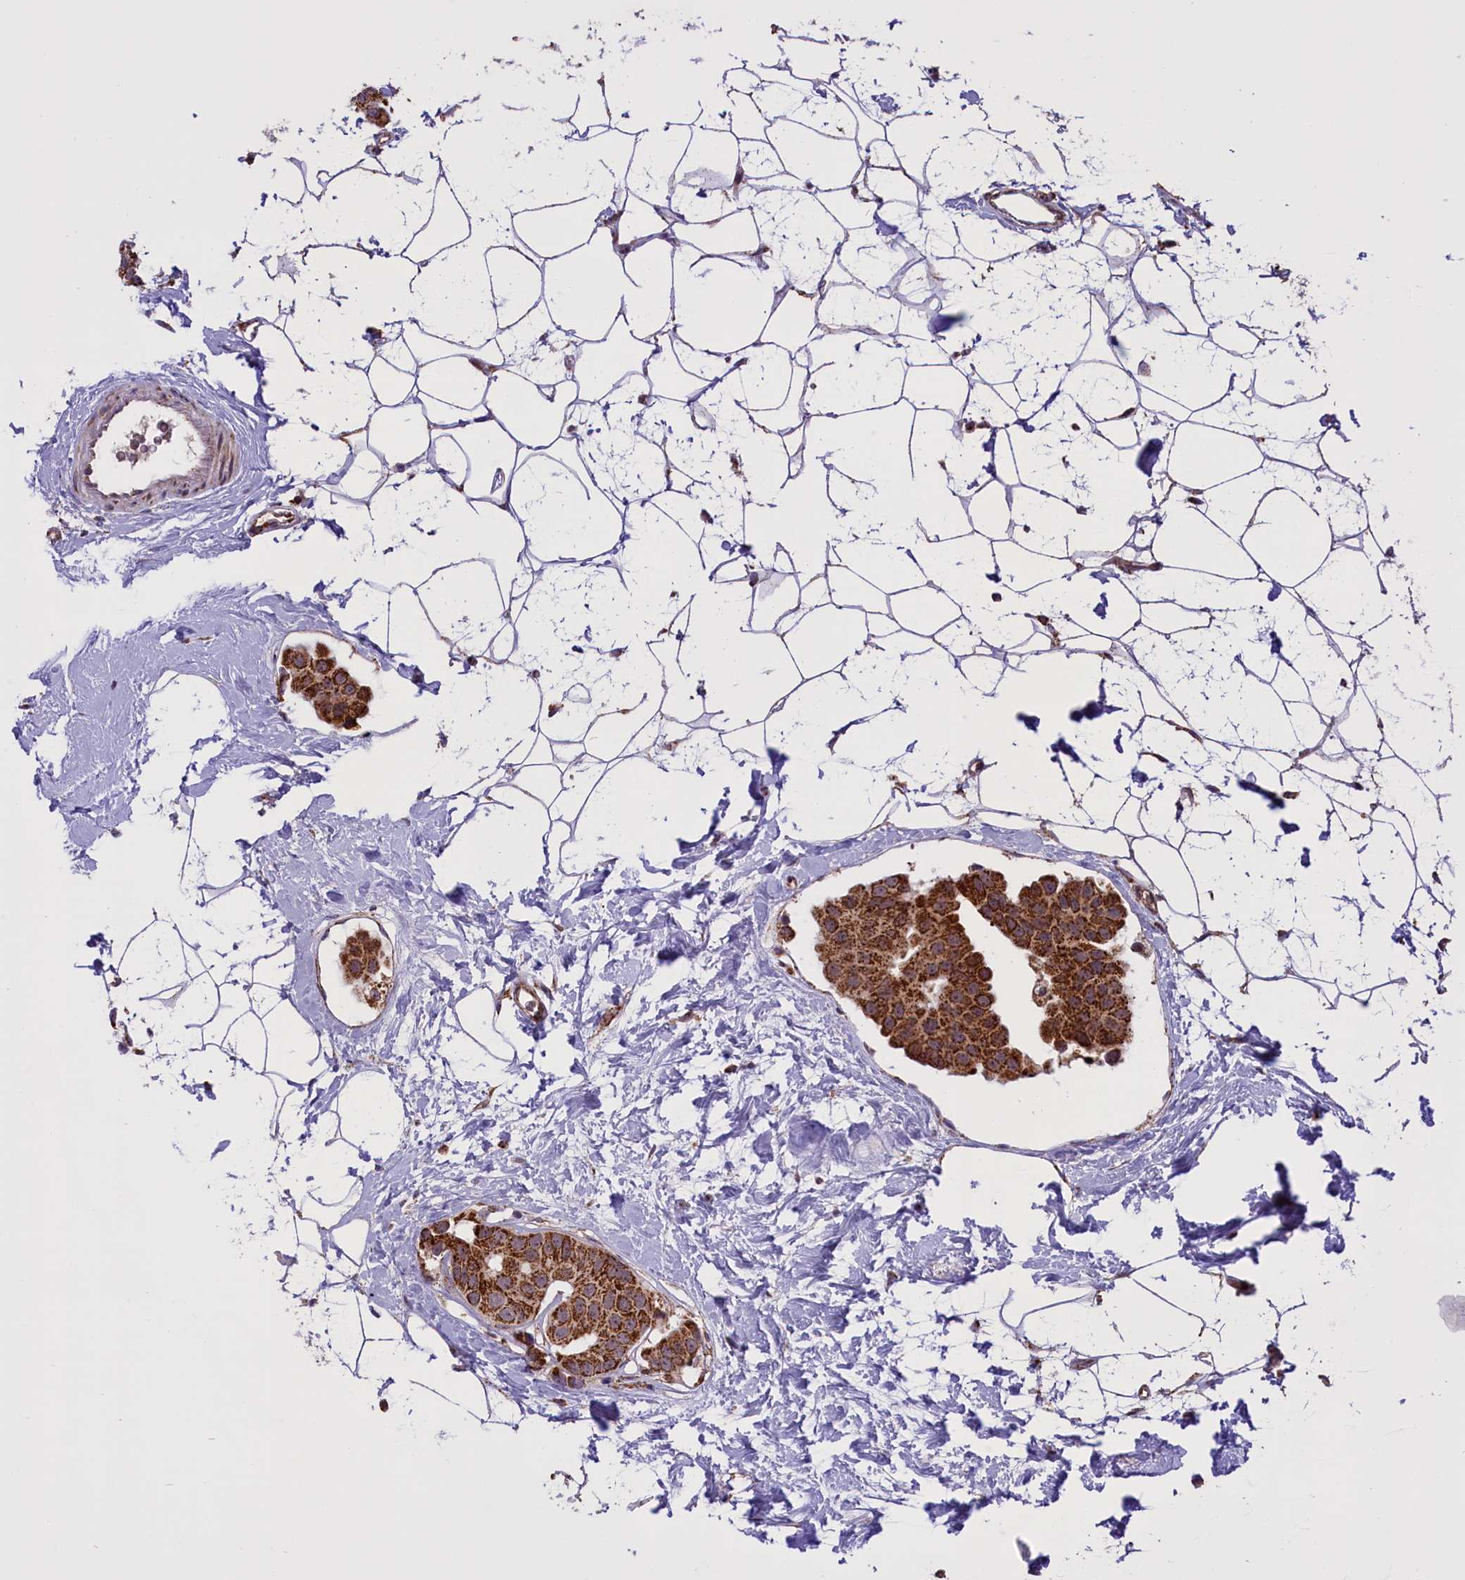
{"staining": {"intensity": "strong", "quantity": ">75%", "location": "cytoplasmic/membranous"}, "tissue": "breast cancer", "cell_type": "Tumor cells", "image_type": "cancer", "snomed": [{"axis": "morphology", "description": "Normal tissue, NOS"}, {"axis": "morphology", "description": "Duct carcinoma"}, {"axis": "topography", "description": "Breast"}], "caption": "DAB (3,3'-diaminobenzidine) immunohistochemical staining of breast intraductal carcinoma reveals strong cytoplasmic/membranous protein expression in about >75% of tumor cells. The protein of interest is shown in brown color, while the nuclei are stained blue.", "gene": "NDUFS5", "patient": {"sex": "female", "age": 39}}